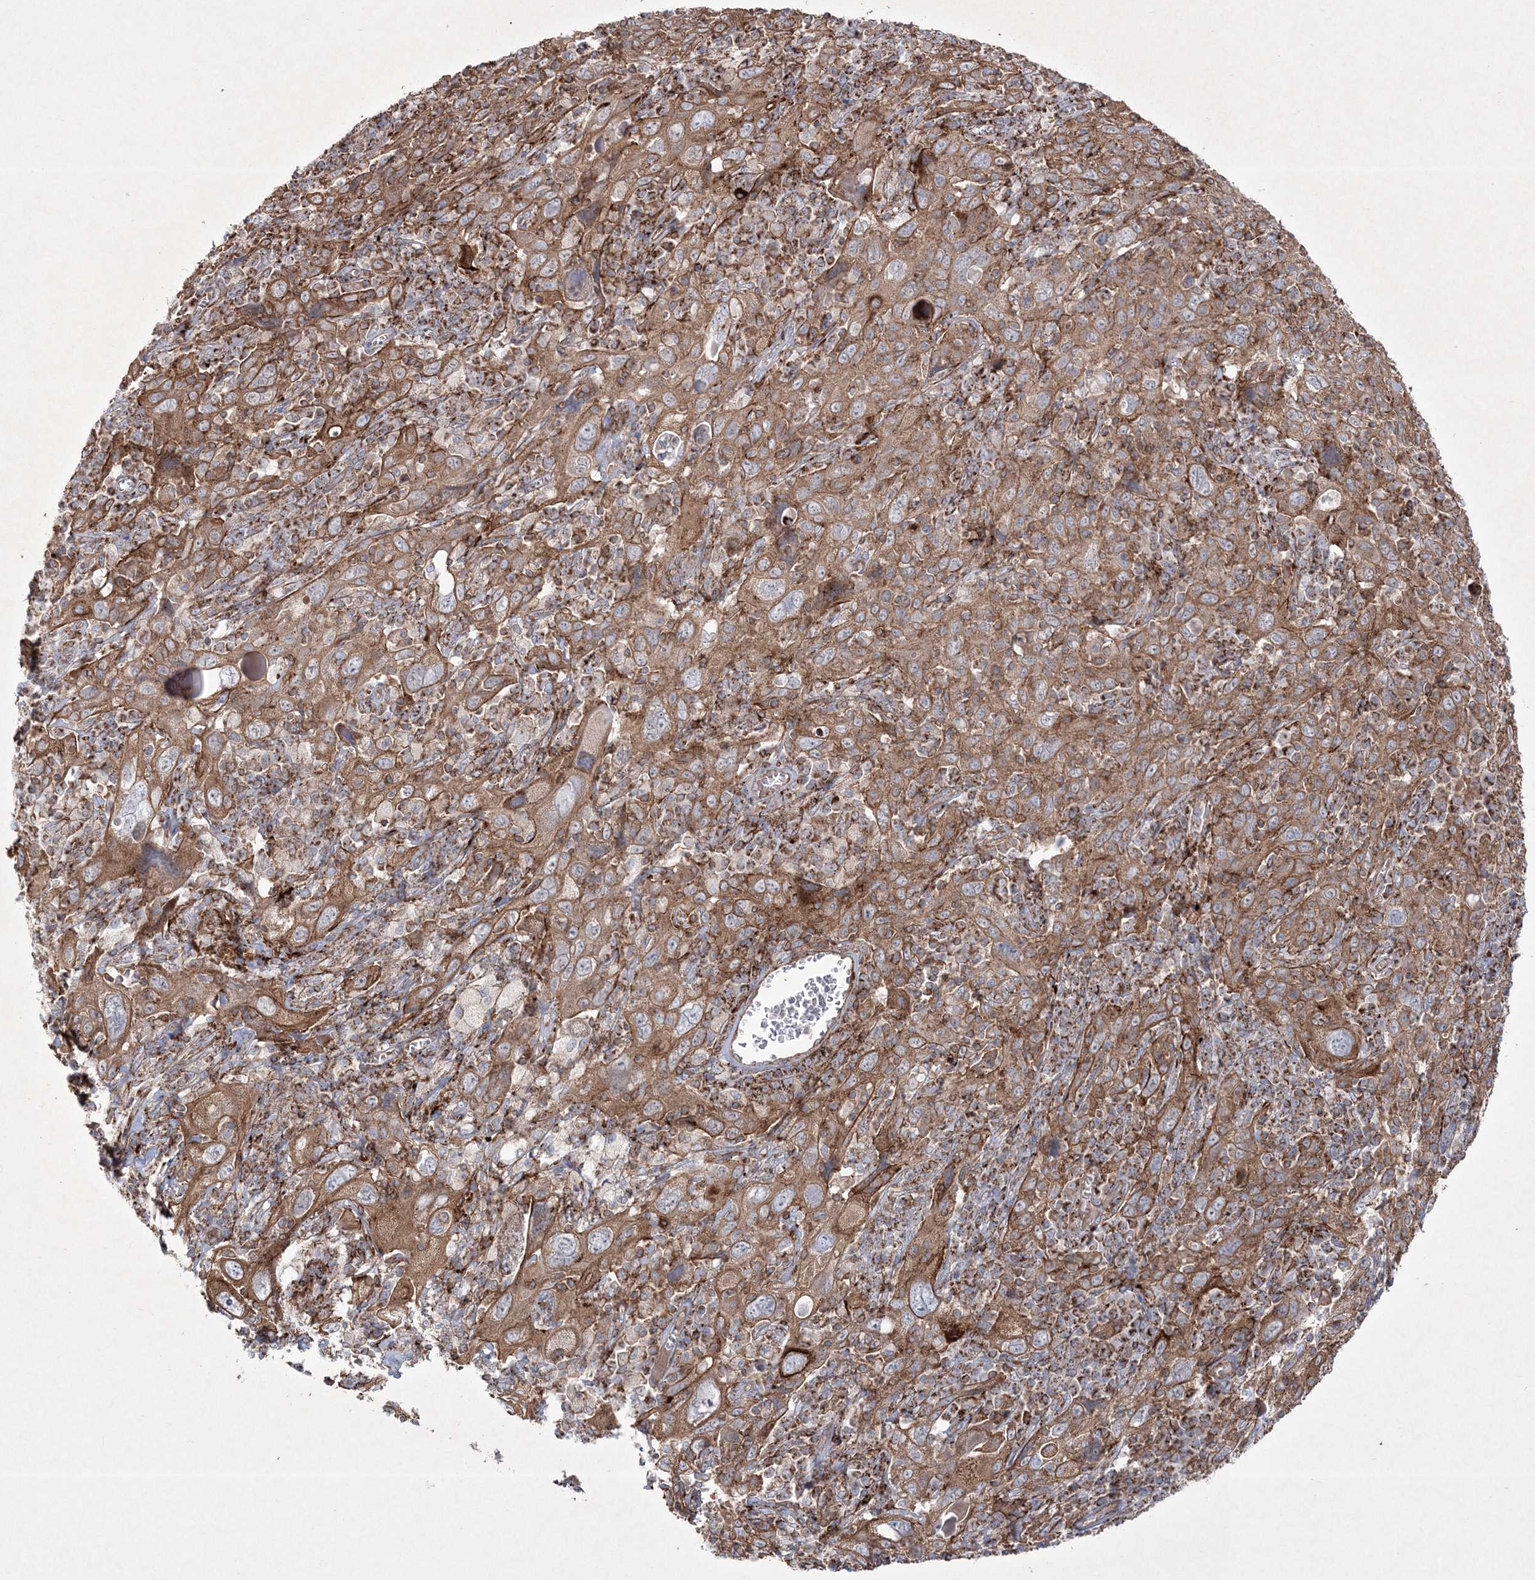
{"staining": {"intensity": "moderate", "quantity": ">75%", "location": "cytoplasmic/membranous"}, "tissue": "cervical cancer", "cell_type": "Tumor cells", "image_type": "cancer", "snomed": [{"axis": "morphology", "description": "Squamous cell carcinoma, NOS"}, {"axis": "topography", "description": "Cervix"}], "caption": "DAB (3,3'-diaminobenzidine) immunohistochemical staining of human cervical squamous cell carcinoma shows moderate cytoplasmic/membranous protein expression in approximately >75% of tumor cells. (IHC, brightfield microscopy, high magnification).", "gene": "RICTOR", "patient": {"sex": "female", "age": 46}}